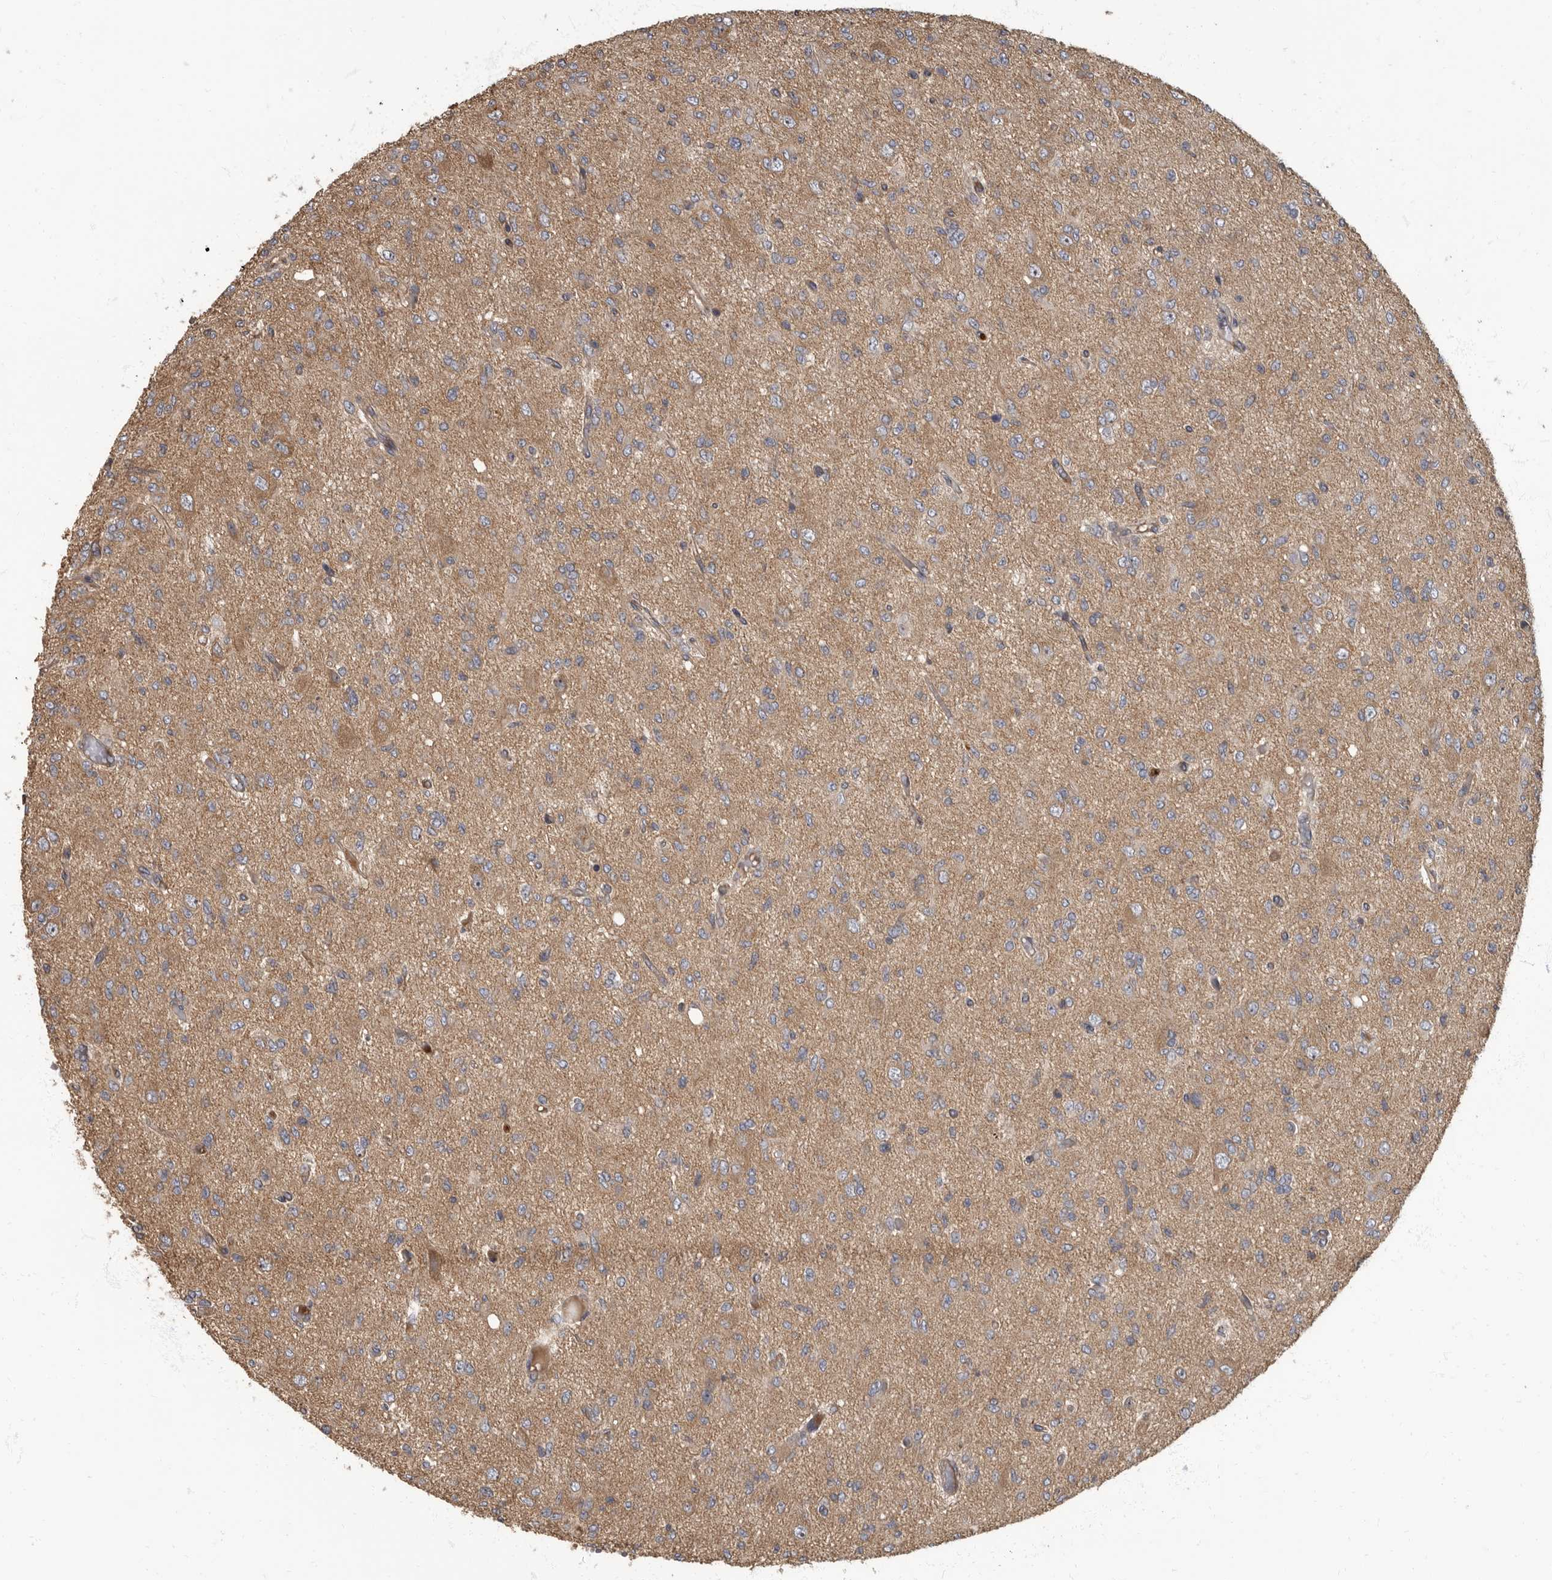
{"staining": {"intensity": "weak", "quantity": ">75%", "location": "cytoplasmic/membranous"}, "tissue": "glioma", "cell_type": "Tumor cells", "image_type": "cancer", "snomed": [{"axis": "morphology", "description": "Glioma, malignant, High grade"}, {"axis": "topography", "description": "Brain"}], "caption": "IHC (DAB) staining of human glioma exhibits weak cytoplasmic/membranous protein expression in about >75% of tumor cells.", "gene": "DAAM1", "patient": {"sex": "female", "age": 59}}